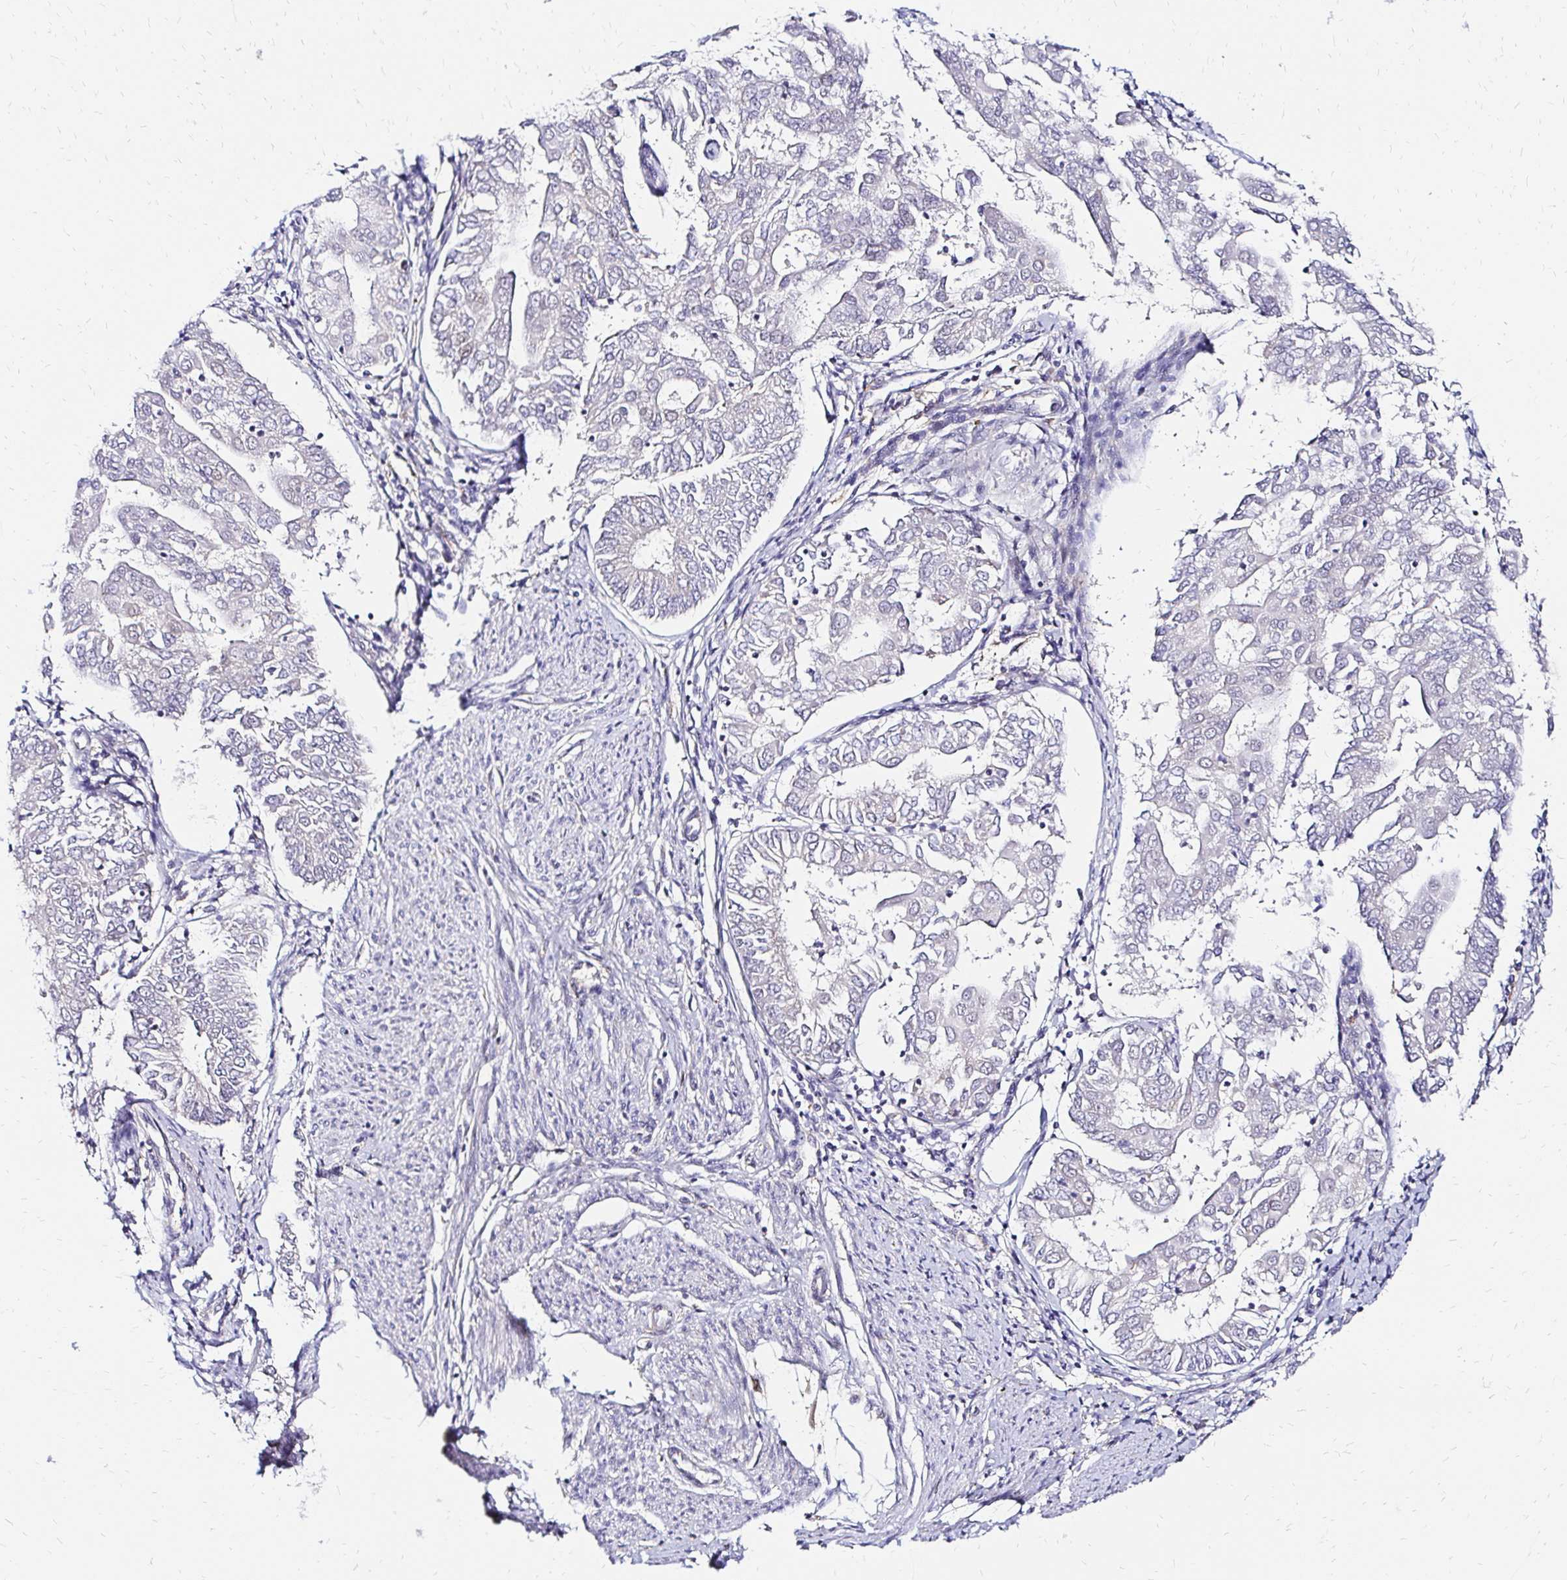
{"staining": {"intensity": "negative", "quantity": "none", "location": "none"}, "tissue": "endometrial cancer", "cell_type": "Tumor cells", "image_type": "cancer", "snomed": [{"axis": "morphology", "description": "Adenocarcinoma, NOS"}, {"axis": "topography", "description": "Endometrium"}], "caption": "An image of human endometrial adenocarcinoma is negative for staining in tumor cells. Nuclei are stained in blue.", "gene": "IDUA", "patient": {"sex": "female", "age": 68}}